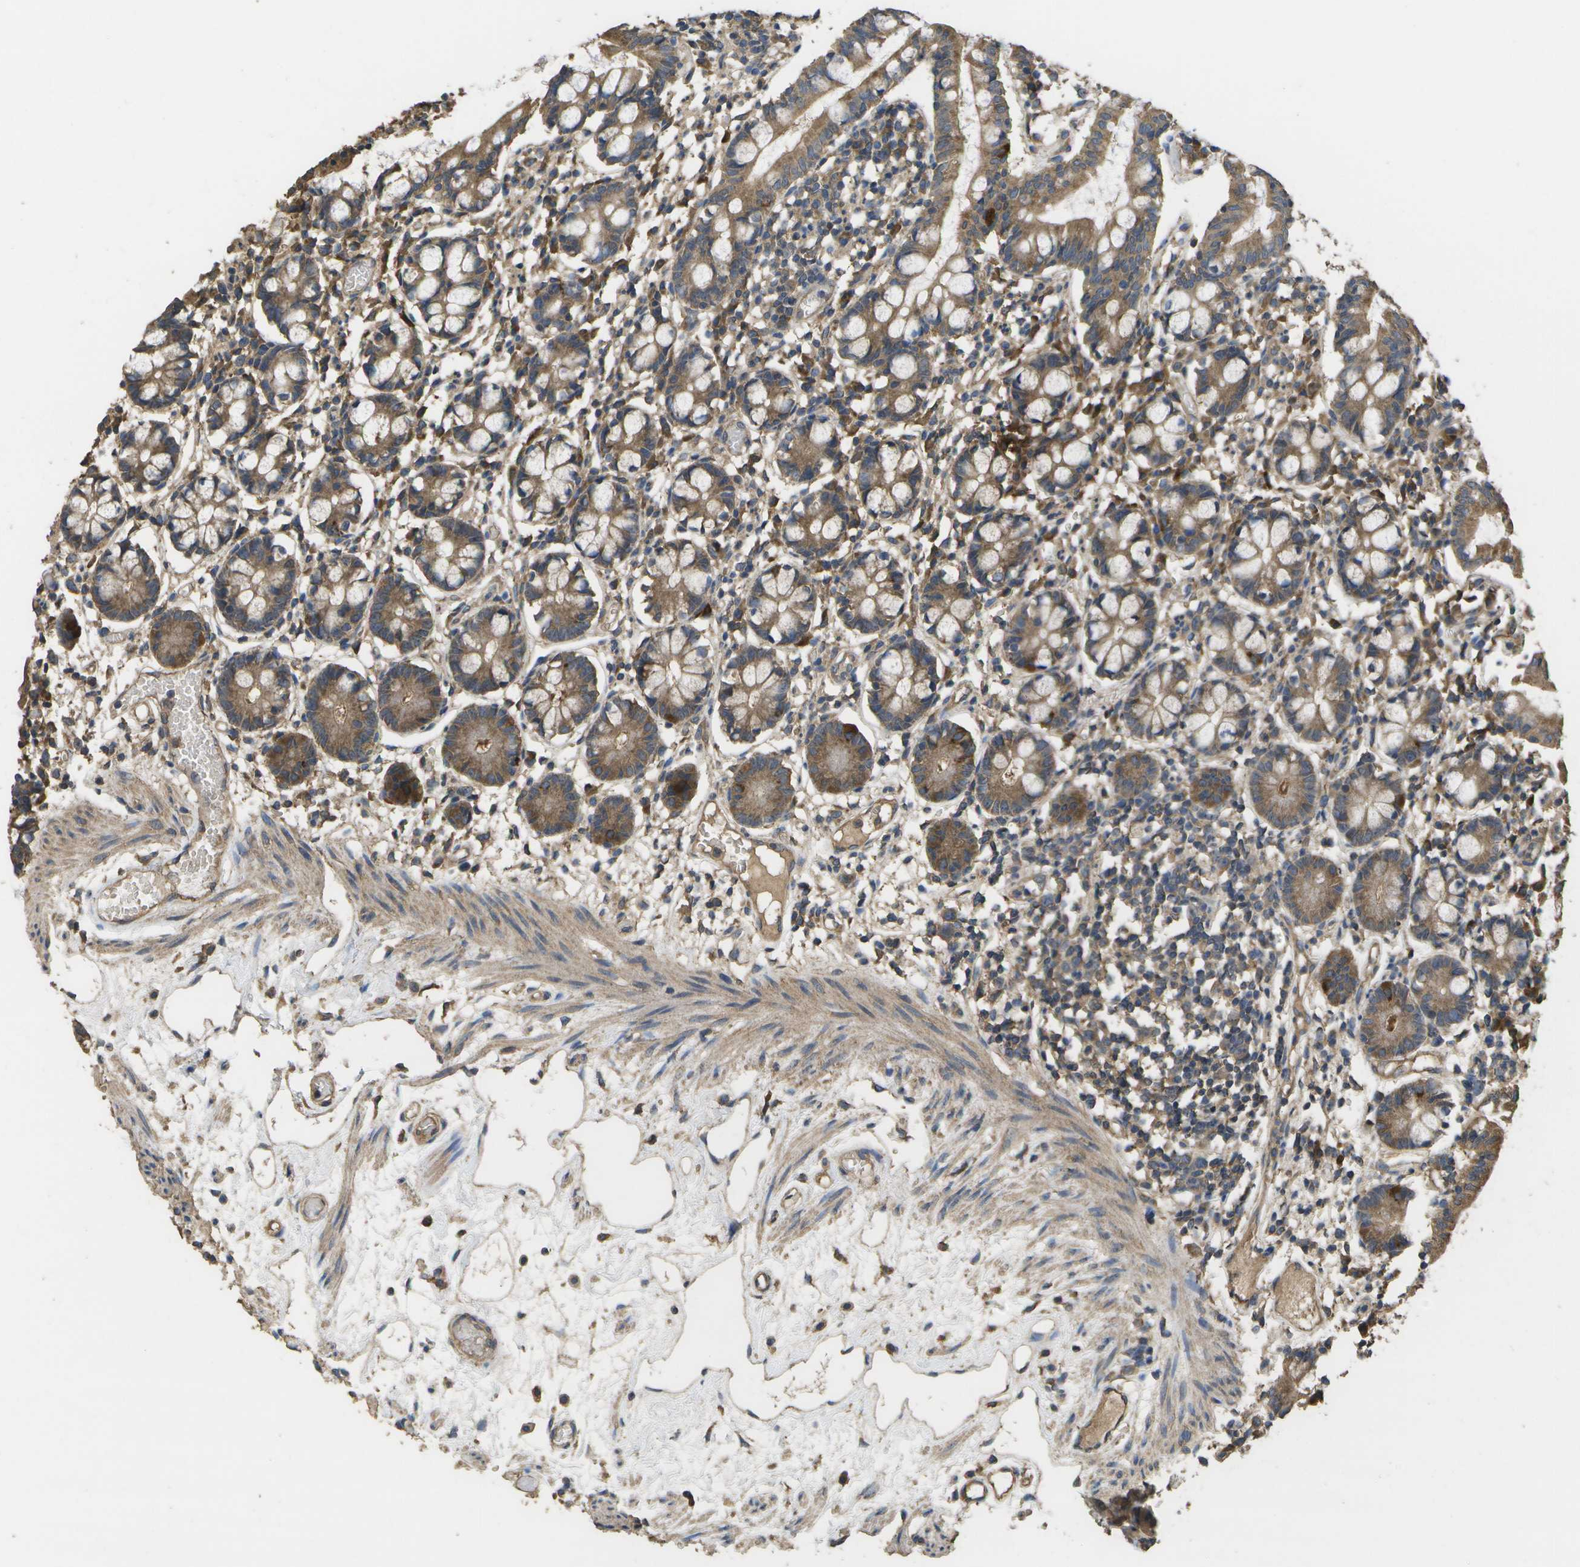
{"staining": {"intensity": "moderate", "quantity": ">75%", "location": "cytoplasmic/membranous"}, "tissue": "small intestine", "cell_type": "Glandular cells", "image_type": "normal", "snomed": [{"axis": "morphology", "description": "Normal tissue, NOS"}, {"axis": "morphology", "description": "Cystadenocarcinoma, serous, Metastatic site"}, {"axis": "topography", "description": "Small intestine"}], "caption": "IHC image of normal small intestine: human small intestine stained using immunohistochemistry demonstrates medium levels of moderate protein expression localized specifically in the cytoplasmic/membranous of glandular cells, appearing as a cytoplasmic/membranous brown color.", "gene": "SACS", "patient": {"sex": "female", "age": 61}}